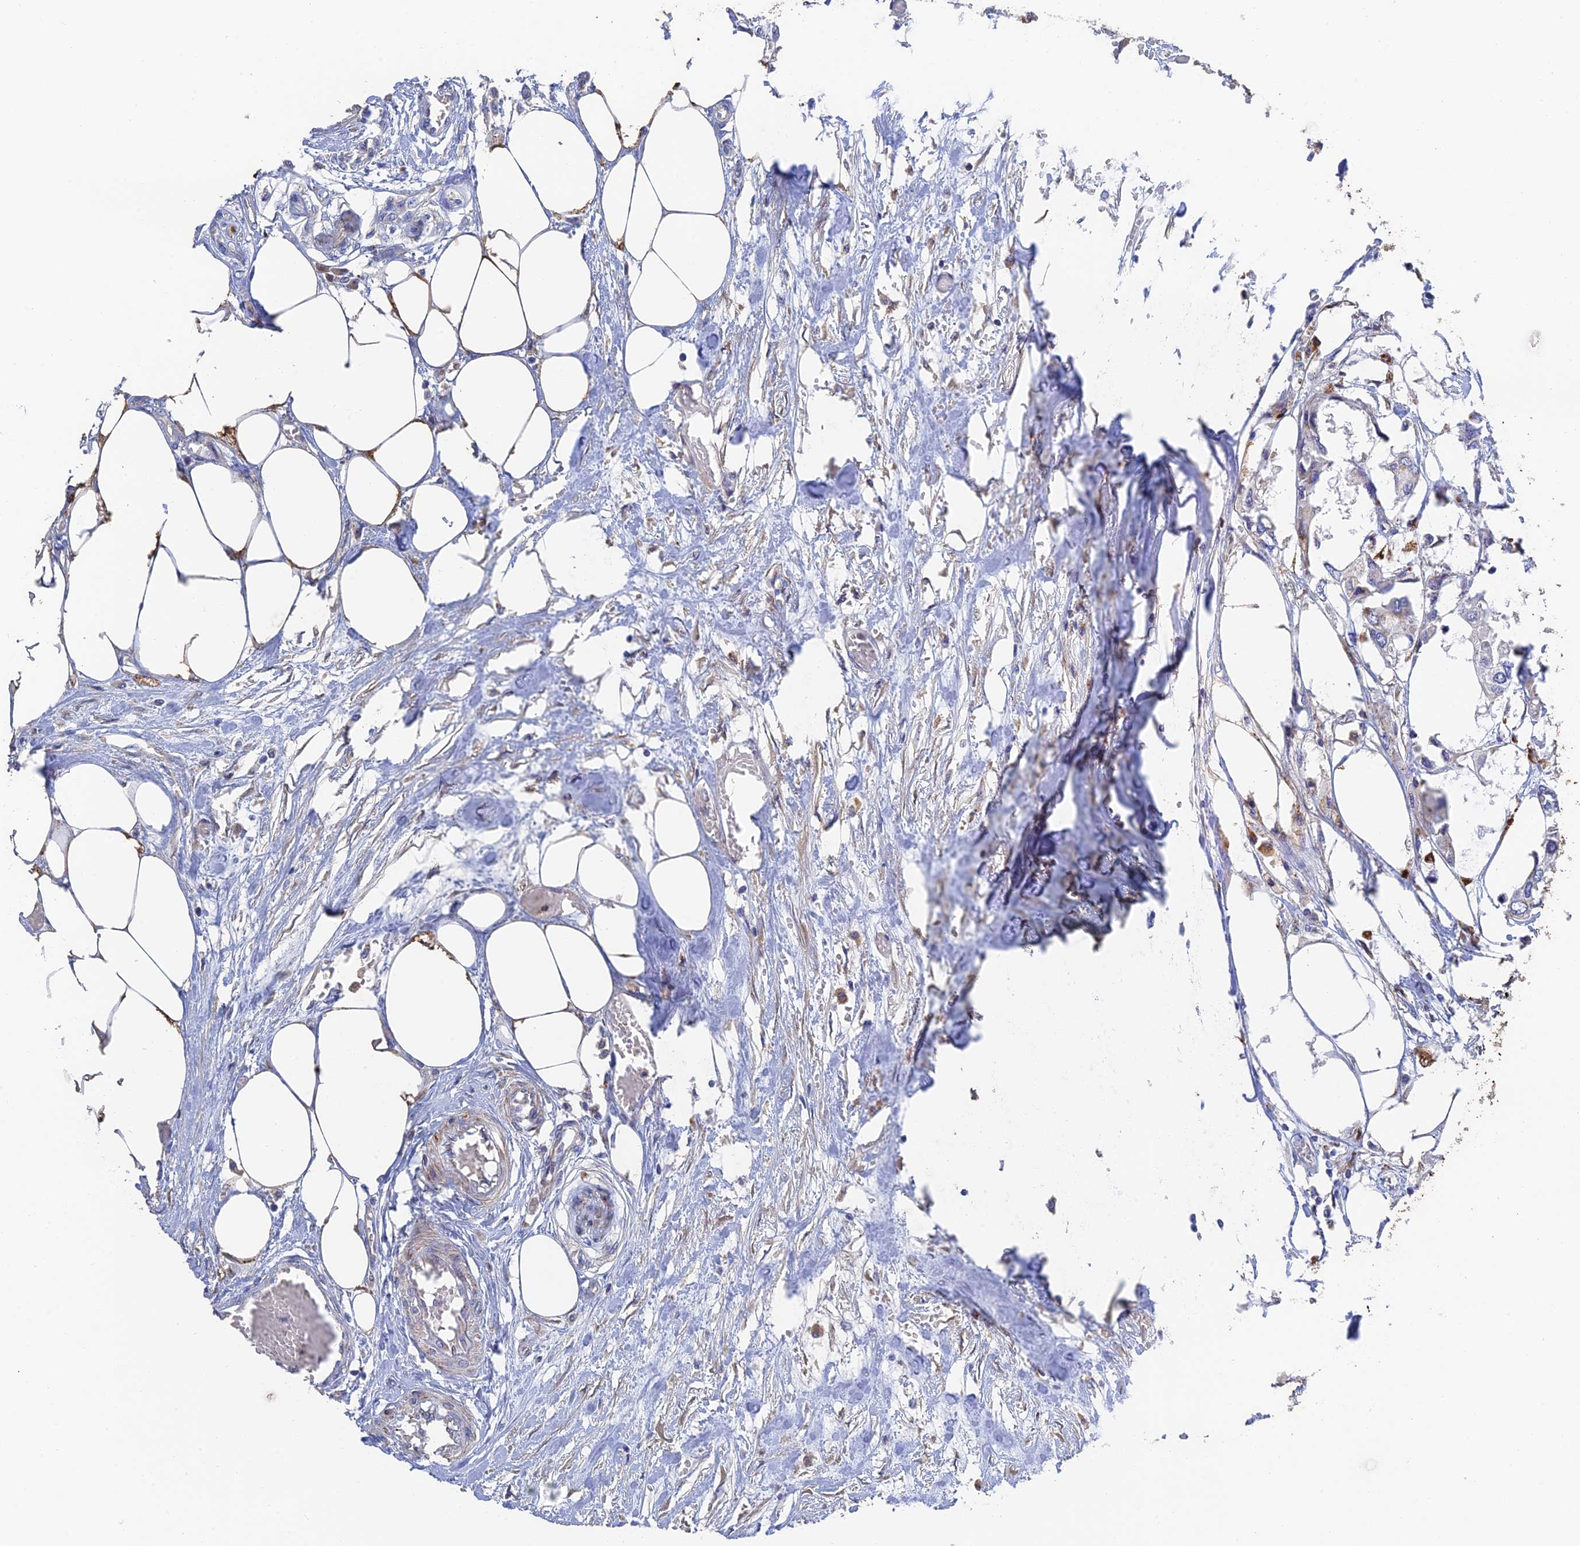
{"staining": {"intensity": "negative", "quantity": "none", "location": "none"}, "tissue": "urothelial cancer", "cell_type": "Tumor cells", "image_type": "cancer", "snomed": [{"axis": "morphology", "description": "Urothelial carcinoma, High grade"}, {"axis": "topography", "description": "Urinary bladder"}], "caption": "High power microscopy image of an immunohistochemistry (IHC) image of high-grade urothelial carcinoma, revealing no significant positivity in tumor cells.", "gene": "RPGRIP1L", "patient": {"sex": "male", "age": 64}}